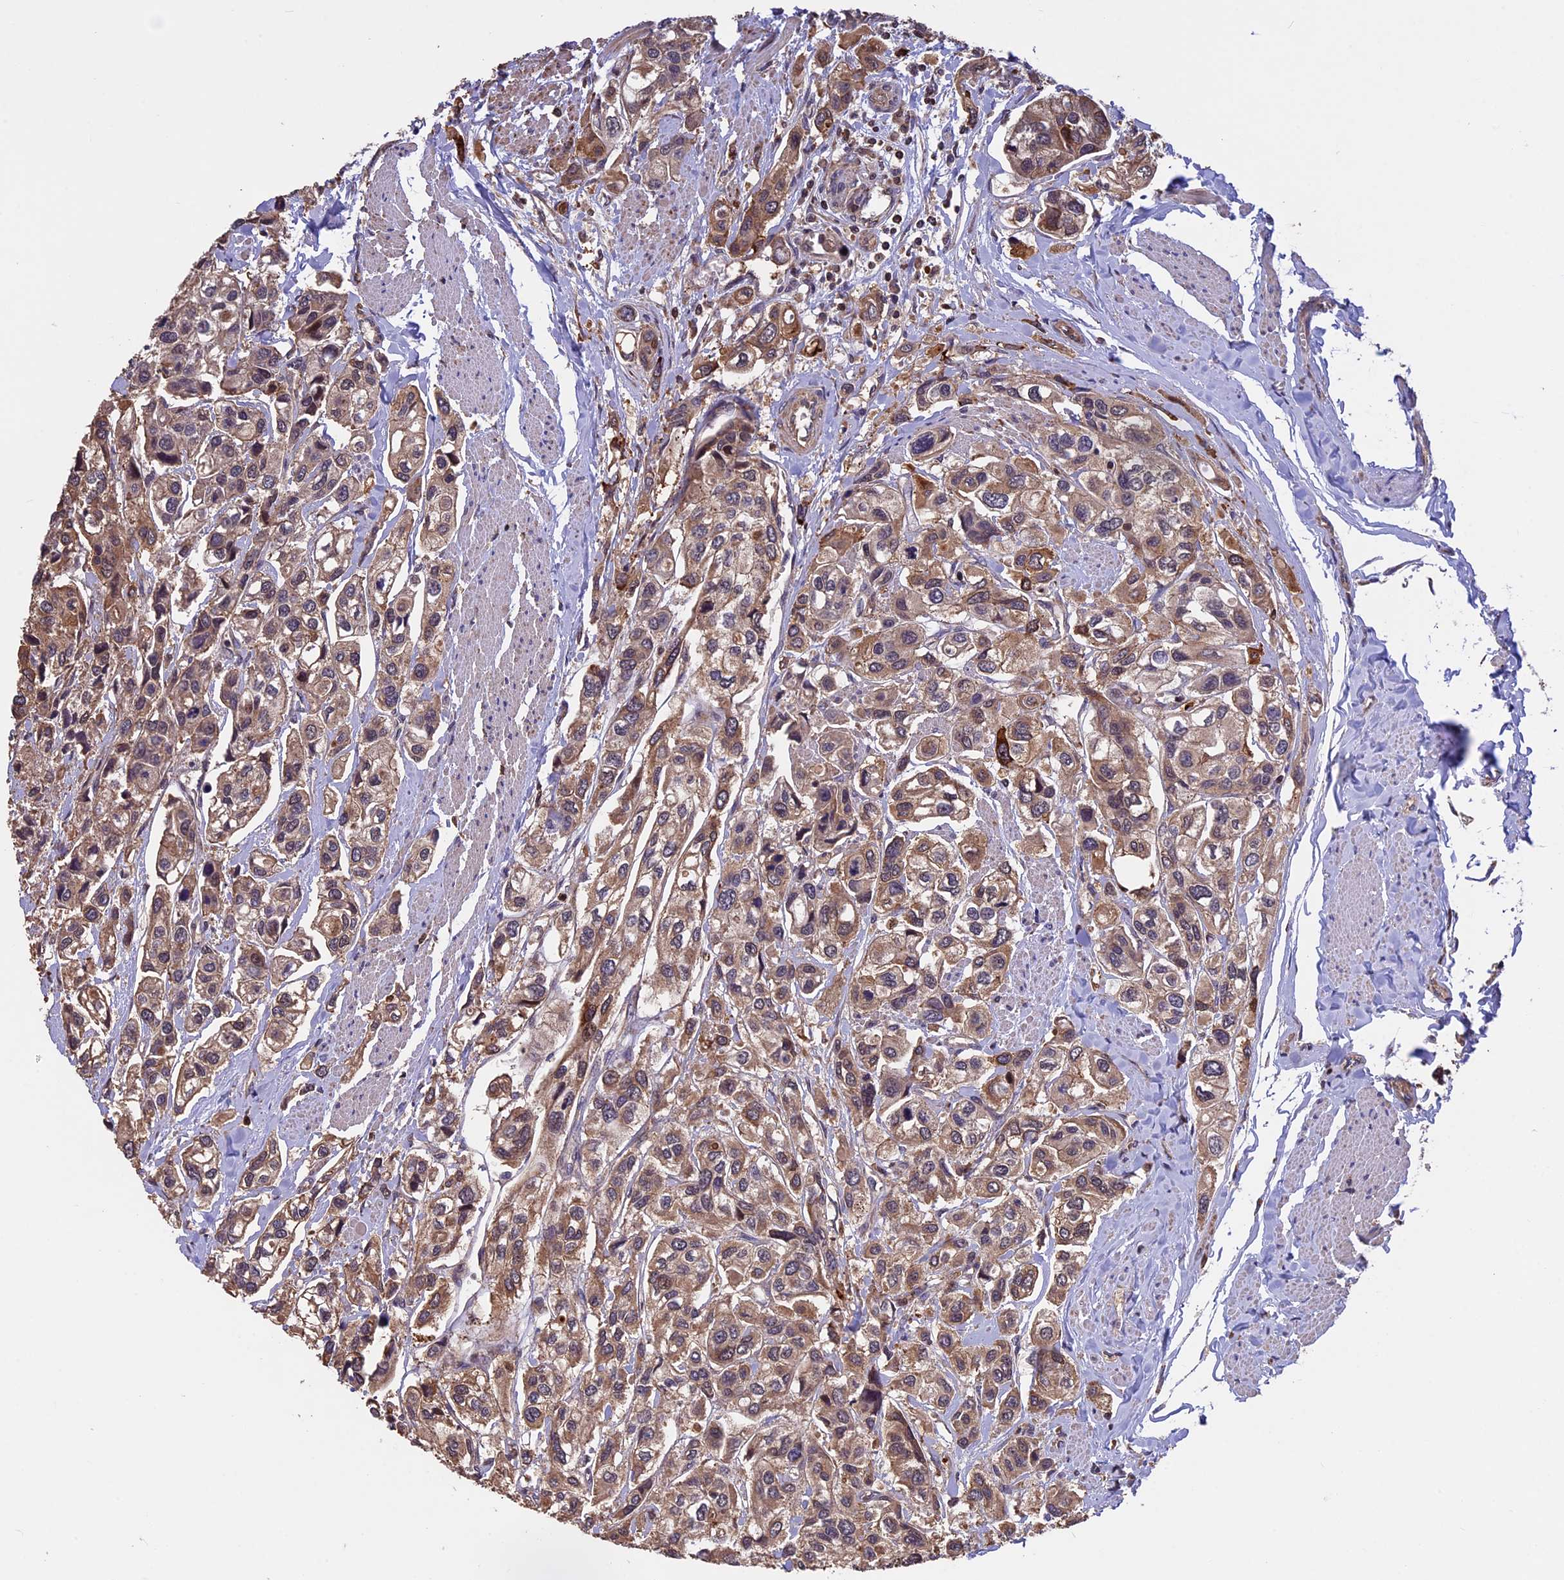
{"staining": {"intensity": "moderate", "quantity": ">75%", "location": "cytoplasmic/membranous"}, "tissue": "urothelial cancer", "cell_type": "Tumor cells", "image_type": "cancer", "snomed": [{"axis": "morphology", "description": "Urothelial carcinoma, High grade"}, {"axis": "topography", "description": "Urinary bladder"}], "caption": "Protein analysis of urothelial cancer tissue reveals moderate cytoplasmic/membranous expression in about >75% of tumor cells.", "gene": "PKD2L2", "patient": {"sex": "male", "age": 67}}